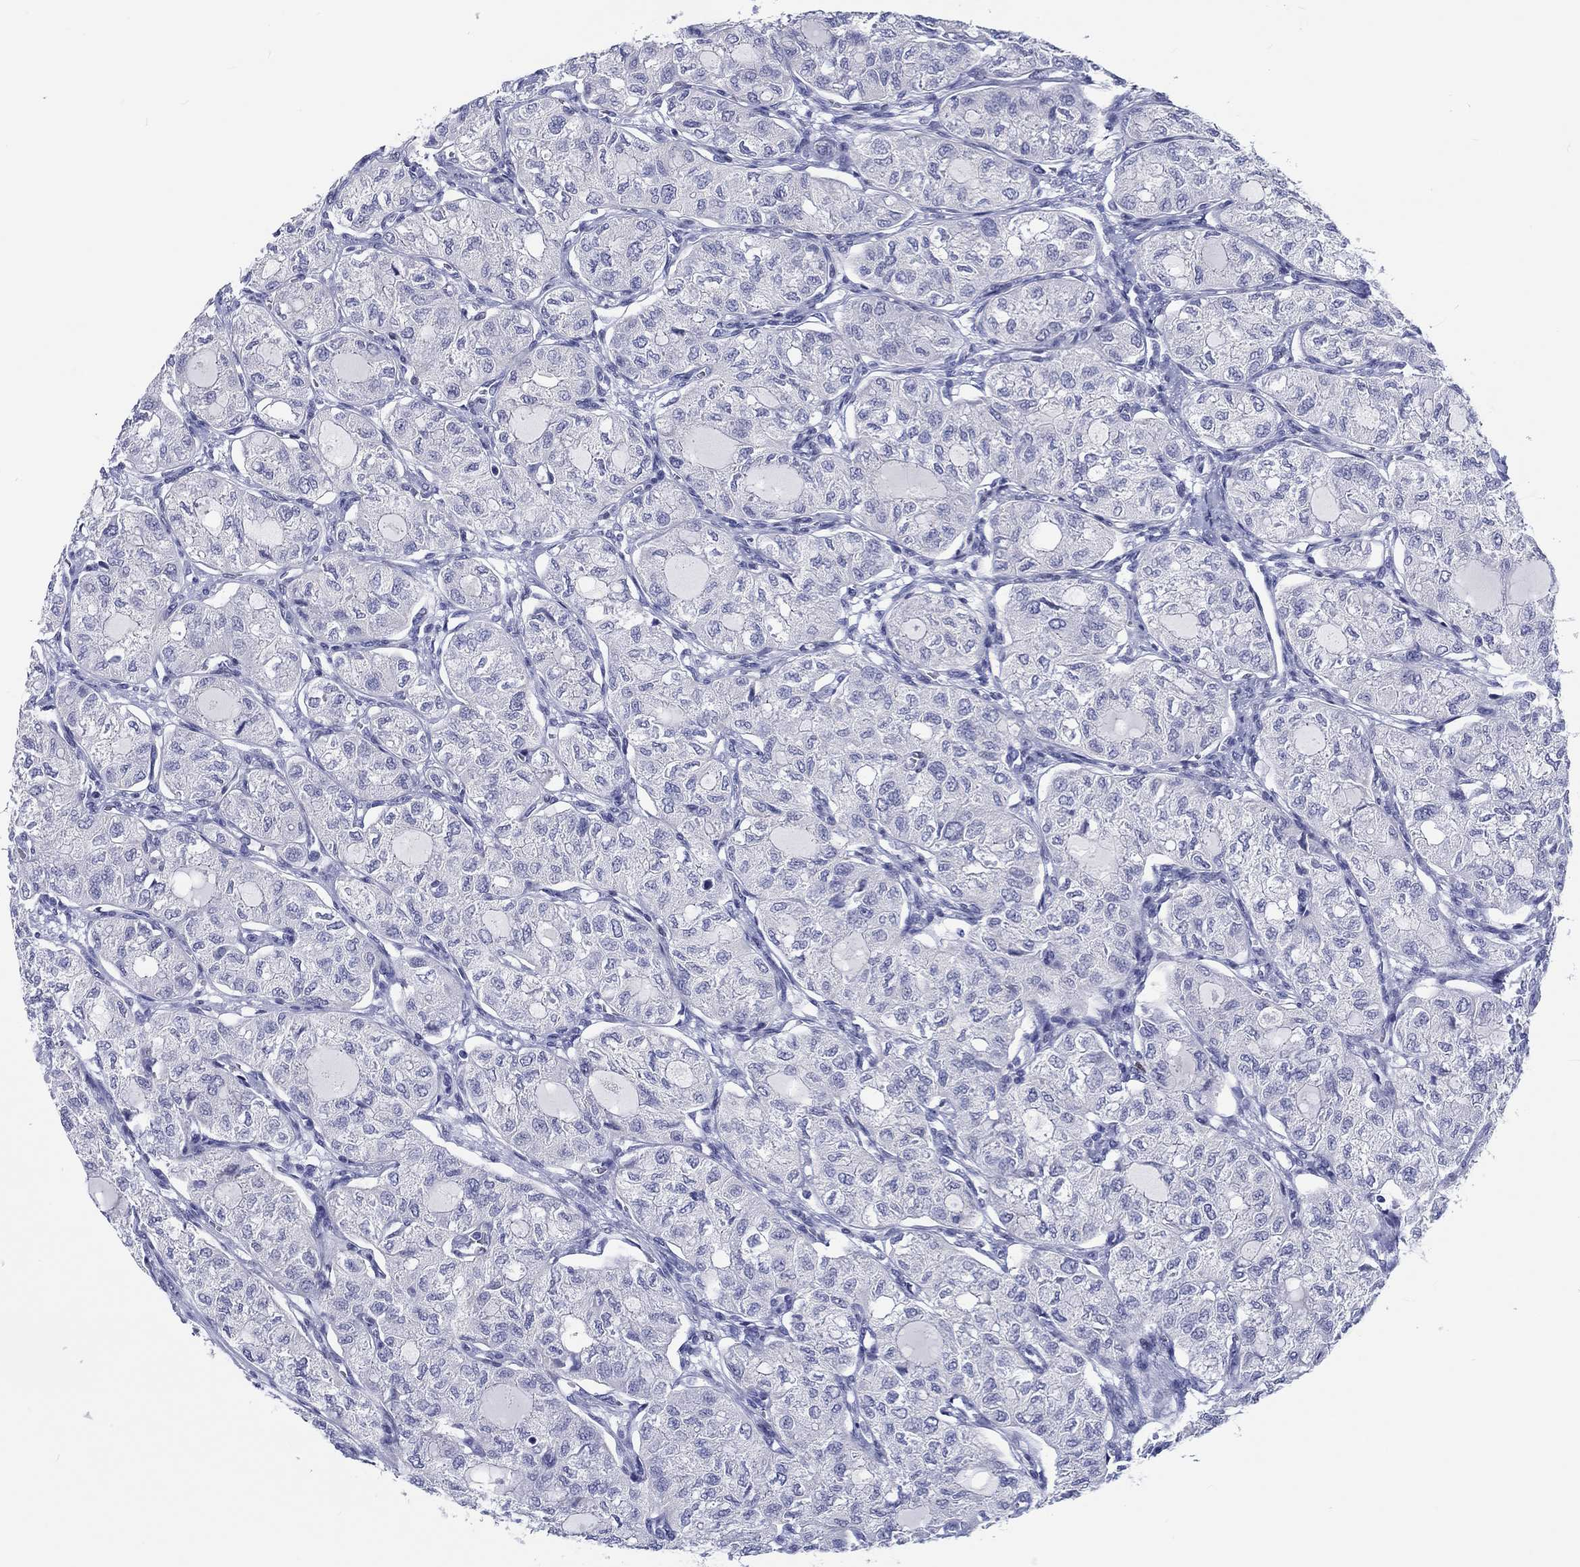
{"staining": {"intensity": "negative", "quantity": "none", "location": "none"}, "tissue": "thyroid cancer", "cell_type": "Tumor cells", "image_type": "cancer", "snomed": [{"axis": "morphology", "description": "Follicular adenoma carcinoma, NOS"}, {"axis": "topography", "description": "Thyroid gland"}], "caption": "The photomicrograph shows no significant staining in tumor cells of thyroid cancer. (DAB immunohistochemistry (IHC), high magnification).", "gene": "H1-1", "patient": {"sex": "male", "age": 75}}